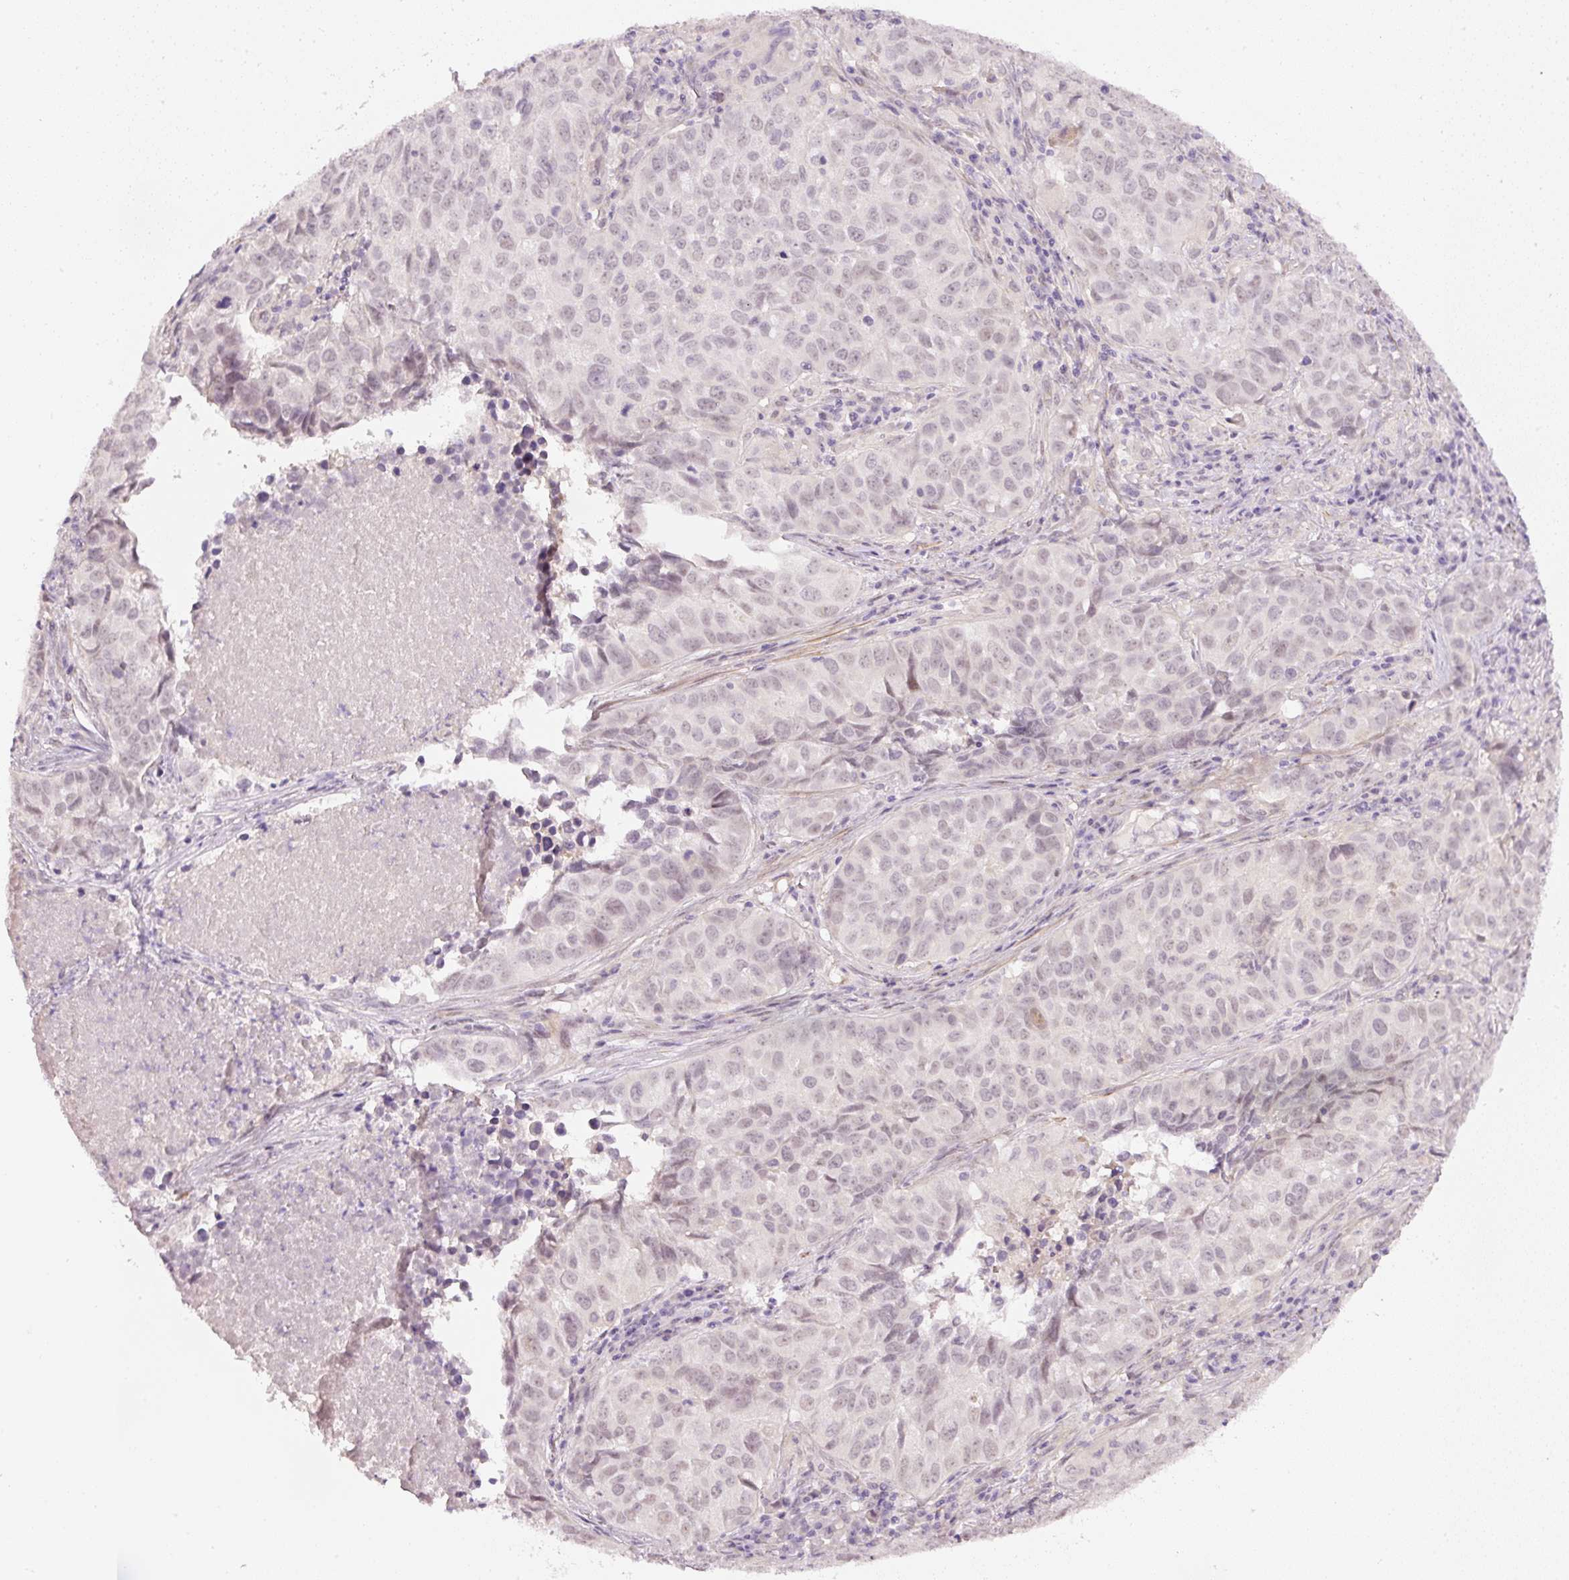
{"staining": {"intensity": "negative", "quantity": "none", "location": "none"}, "tissue": "lung cancer", "cell_type": "Tumor cells", "image_type": "cancer", "snomed": [{"axis": "morphology", "description": "Adenocarcinoma, NOS"}, {"axis": "topography", "description": "Lung"}], "caption": "Tumor cells show no significant protein staining in adenocarcinoma (lung).", "gene": "TOGARAM1", "patient": {"sex": "female", "age": 50}}